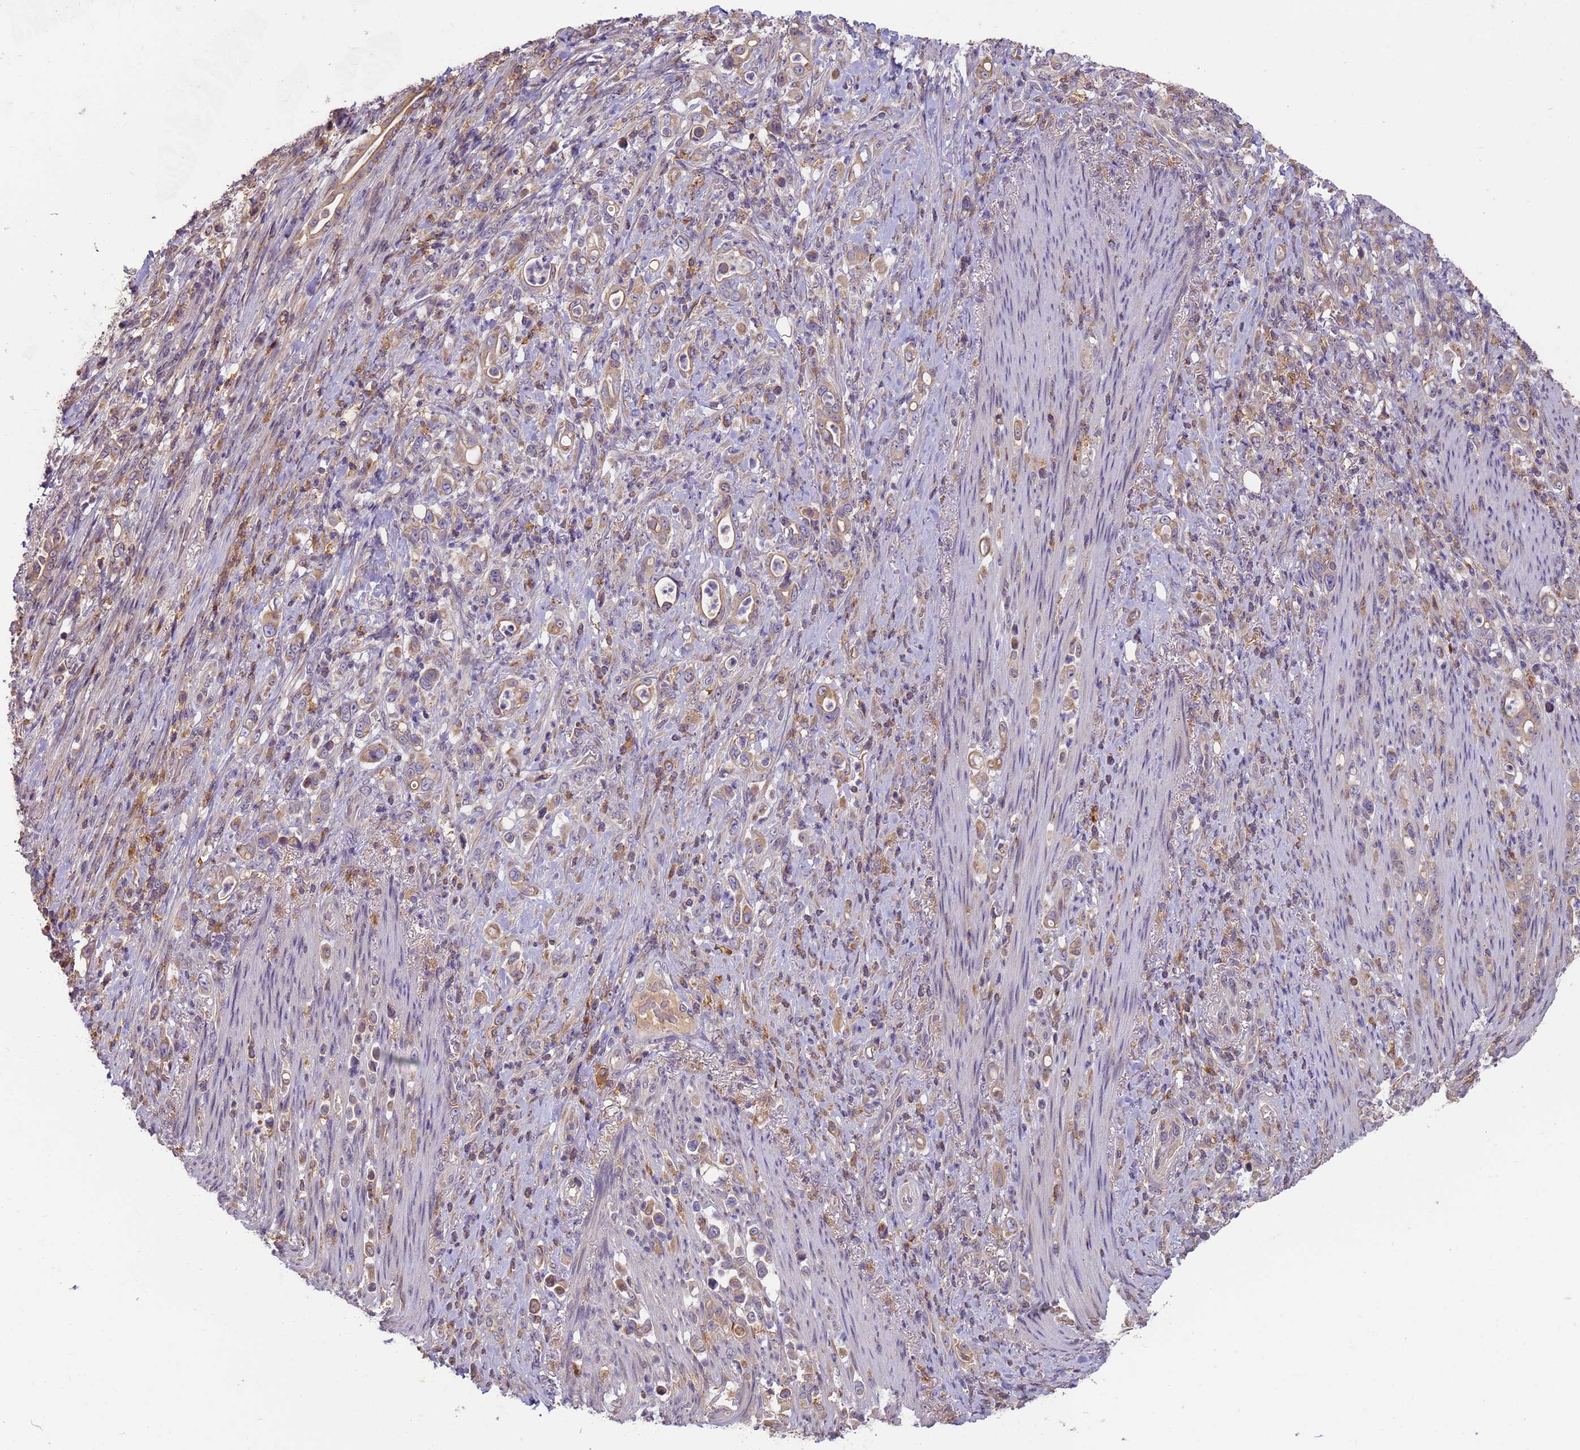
{"staining": {"intensity": "weak", "quantity": ">75%", "location": "cytoplasmic/membranous"}, "tissue": "stomach cancer", "cell_type": "Tumor cells", "image_type": "cancer", "snomed": [{"axis": "morphology", "description": "Normal tissue, NOS"}, {"axis": "morphology", "description": "Adenocarcinoma, NOS"}, {"axis": "topography", "description": "Stomach"}], "caption": "IHC histopathology image of human stomach adenocarcinoma stained for a protein (brown), which exhibits low levels of weak cytoplasmic/membranous staining in about >75% of tumor cells.", "gene": "M6PR", "patient": {"sex": "female", "age": 79}}